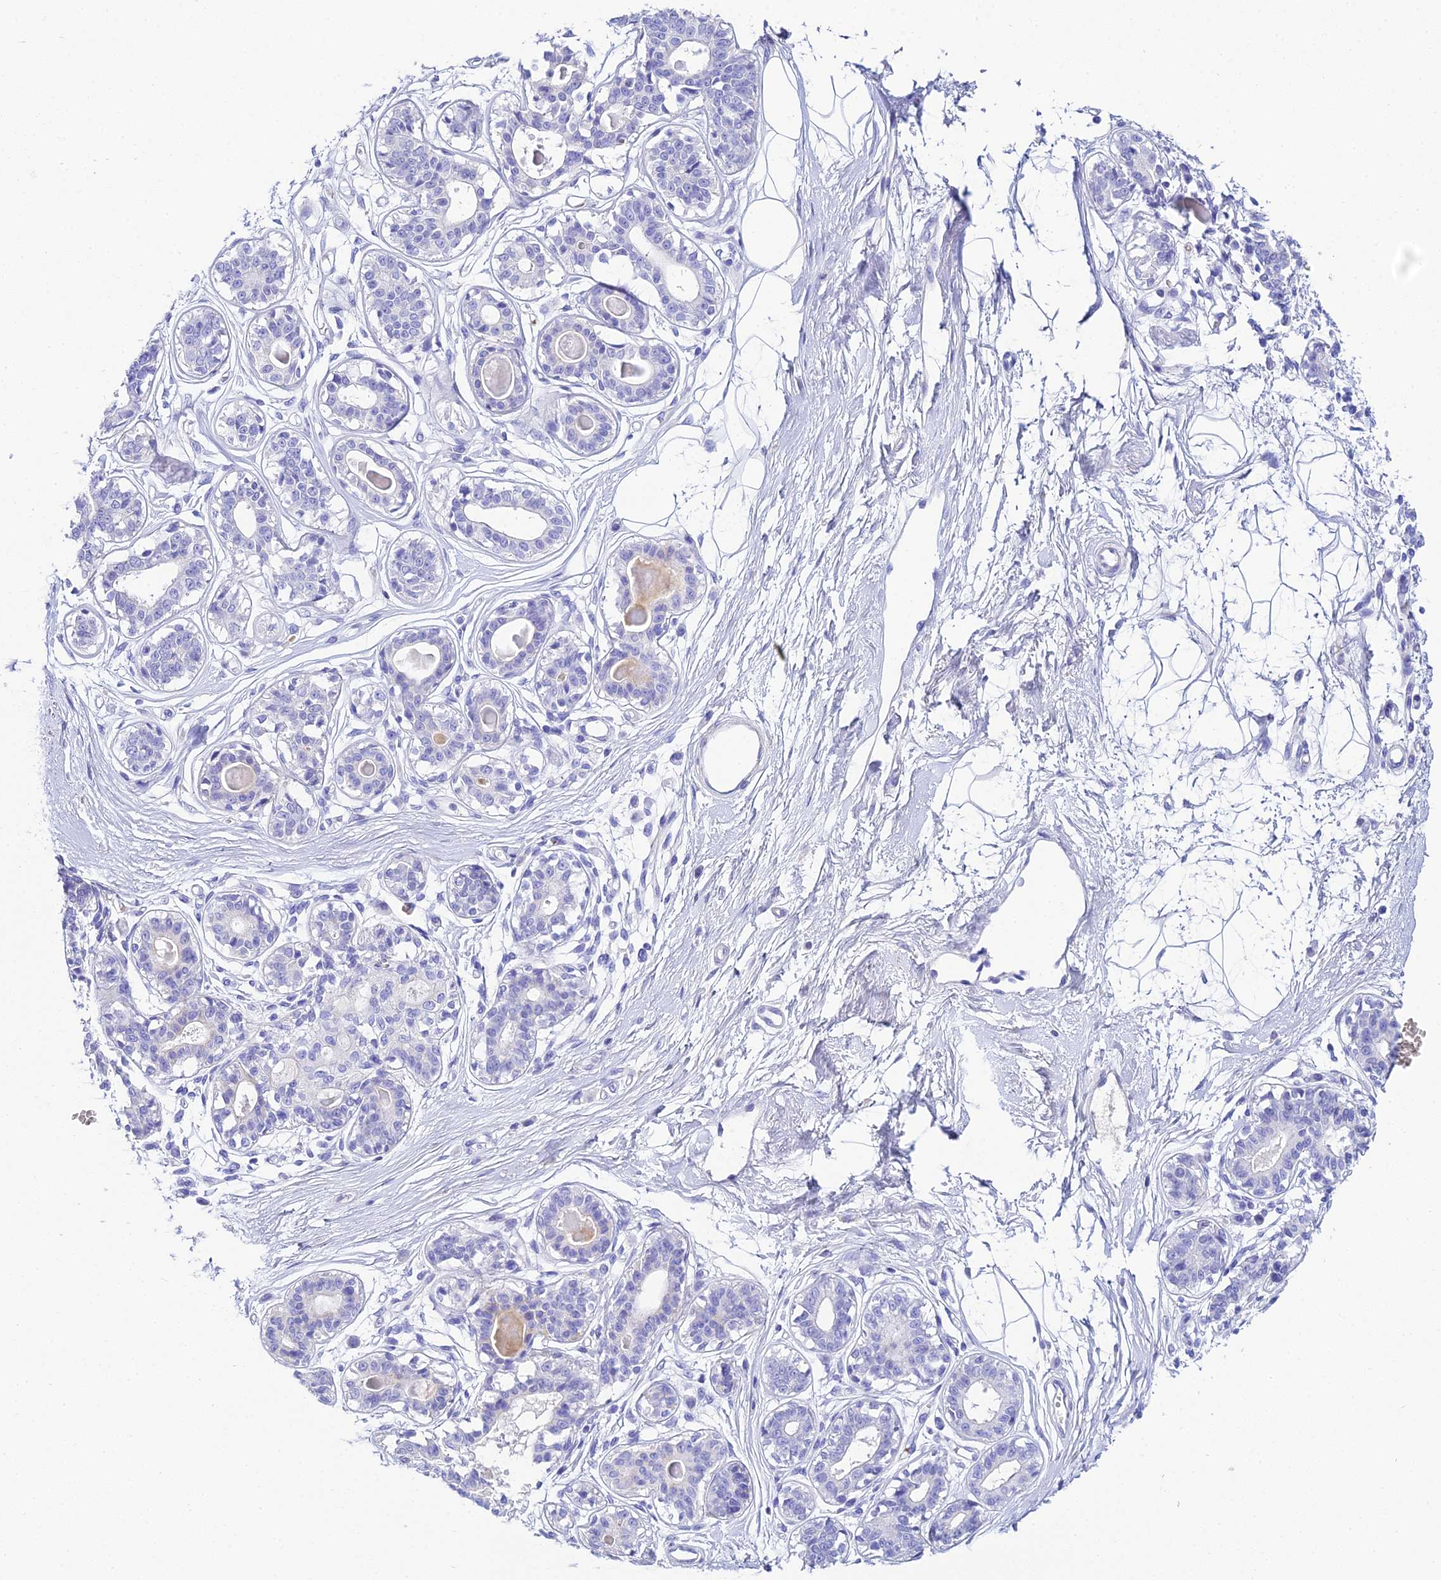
{"staining": {"intensity": "negative", "quantity": "none", "location": "none"}, "tissue": "breast", "cell_type": "Adipocytes", "image_type": "normal", "snomed": [{"axis": "morphology", "description": "Normal tissue, NOS"}, {"axis": "topography", "description": "Breast"}], "caption": "IHC histopathology image of normal breast: human breast stained with DAB (3,3'-diaminobenzidine) displays no significant protein staining in adipocytes.", "gene": "CELA3A", "patient": {"sex": "female", "age": 45}}